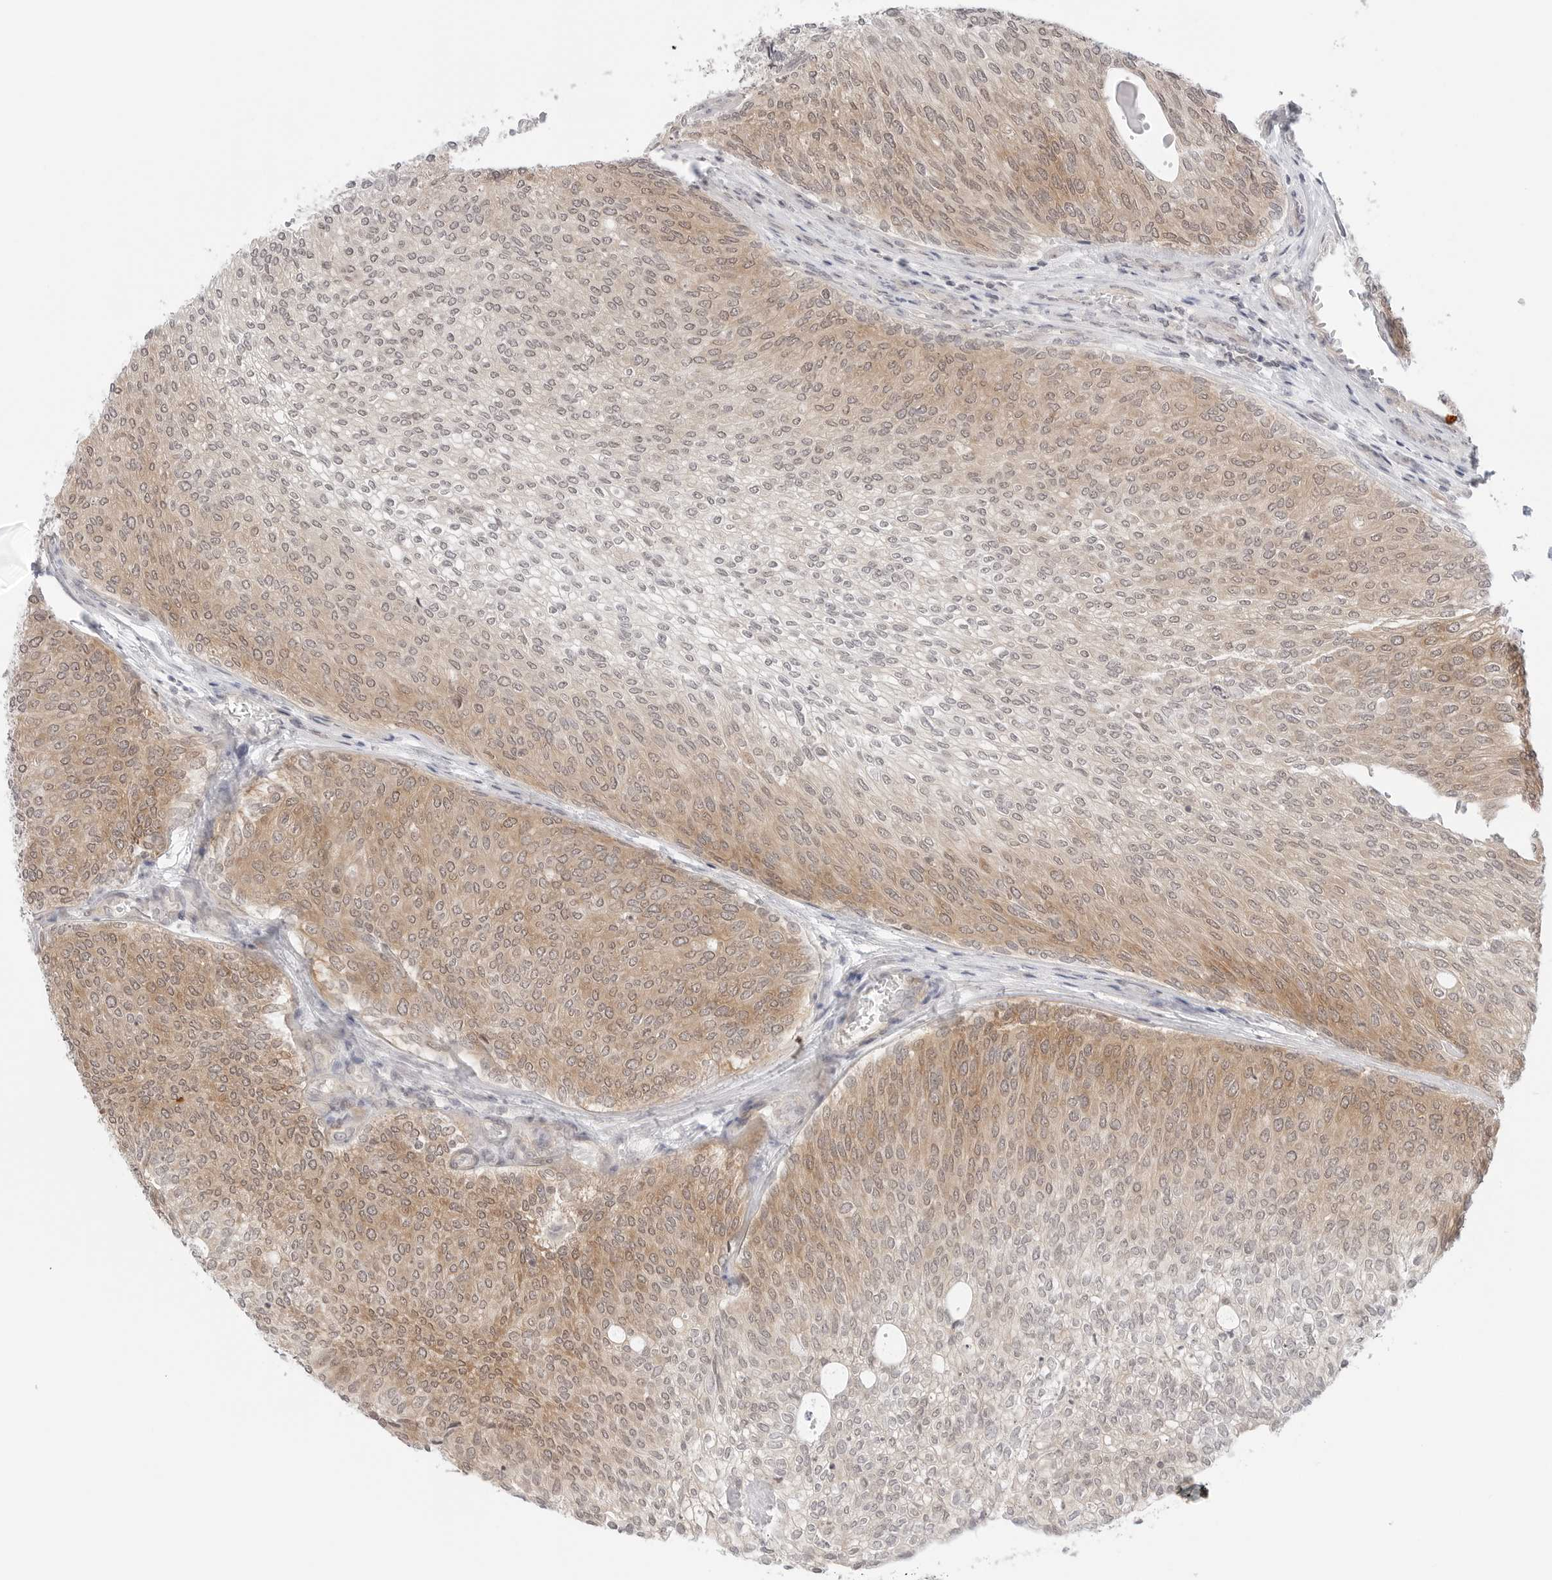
{"staining": {"intensity": "moderate", "quantity": "25%-75%", "location": "cytoplasmic/membranous"}, "tissue": "urothelial cancer", "cell_type": "Tumor cells", "image_type": "cancer", "snomed": [{"axis": "morphology", "description": "Urothelial carcinoma, Low grade"}, {"axis": "topography", "description": "Urinary bladder"}], "caption": "Approximately 25%-75% of tumor cells in urothelial cancer reveal moderate cytoplasmic/membranous protein staining as visualized by brown immunohistochemical staining.", "gene": "NUDC", "patient": {"sex": "female", "age": 79}}